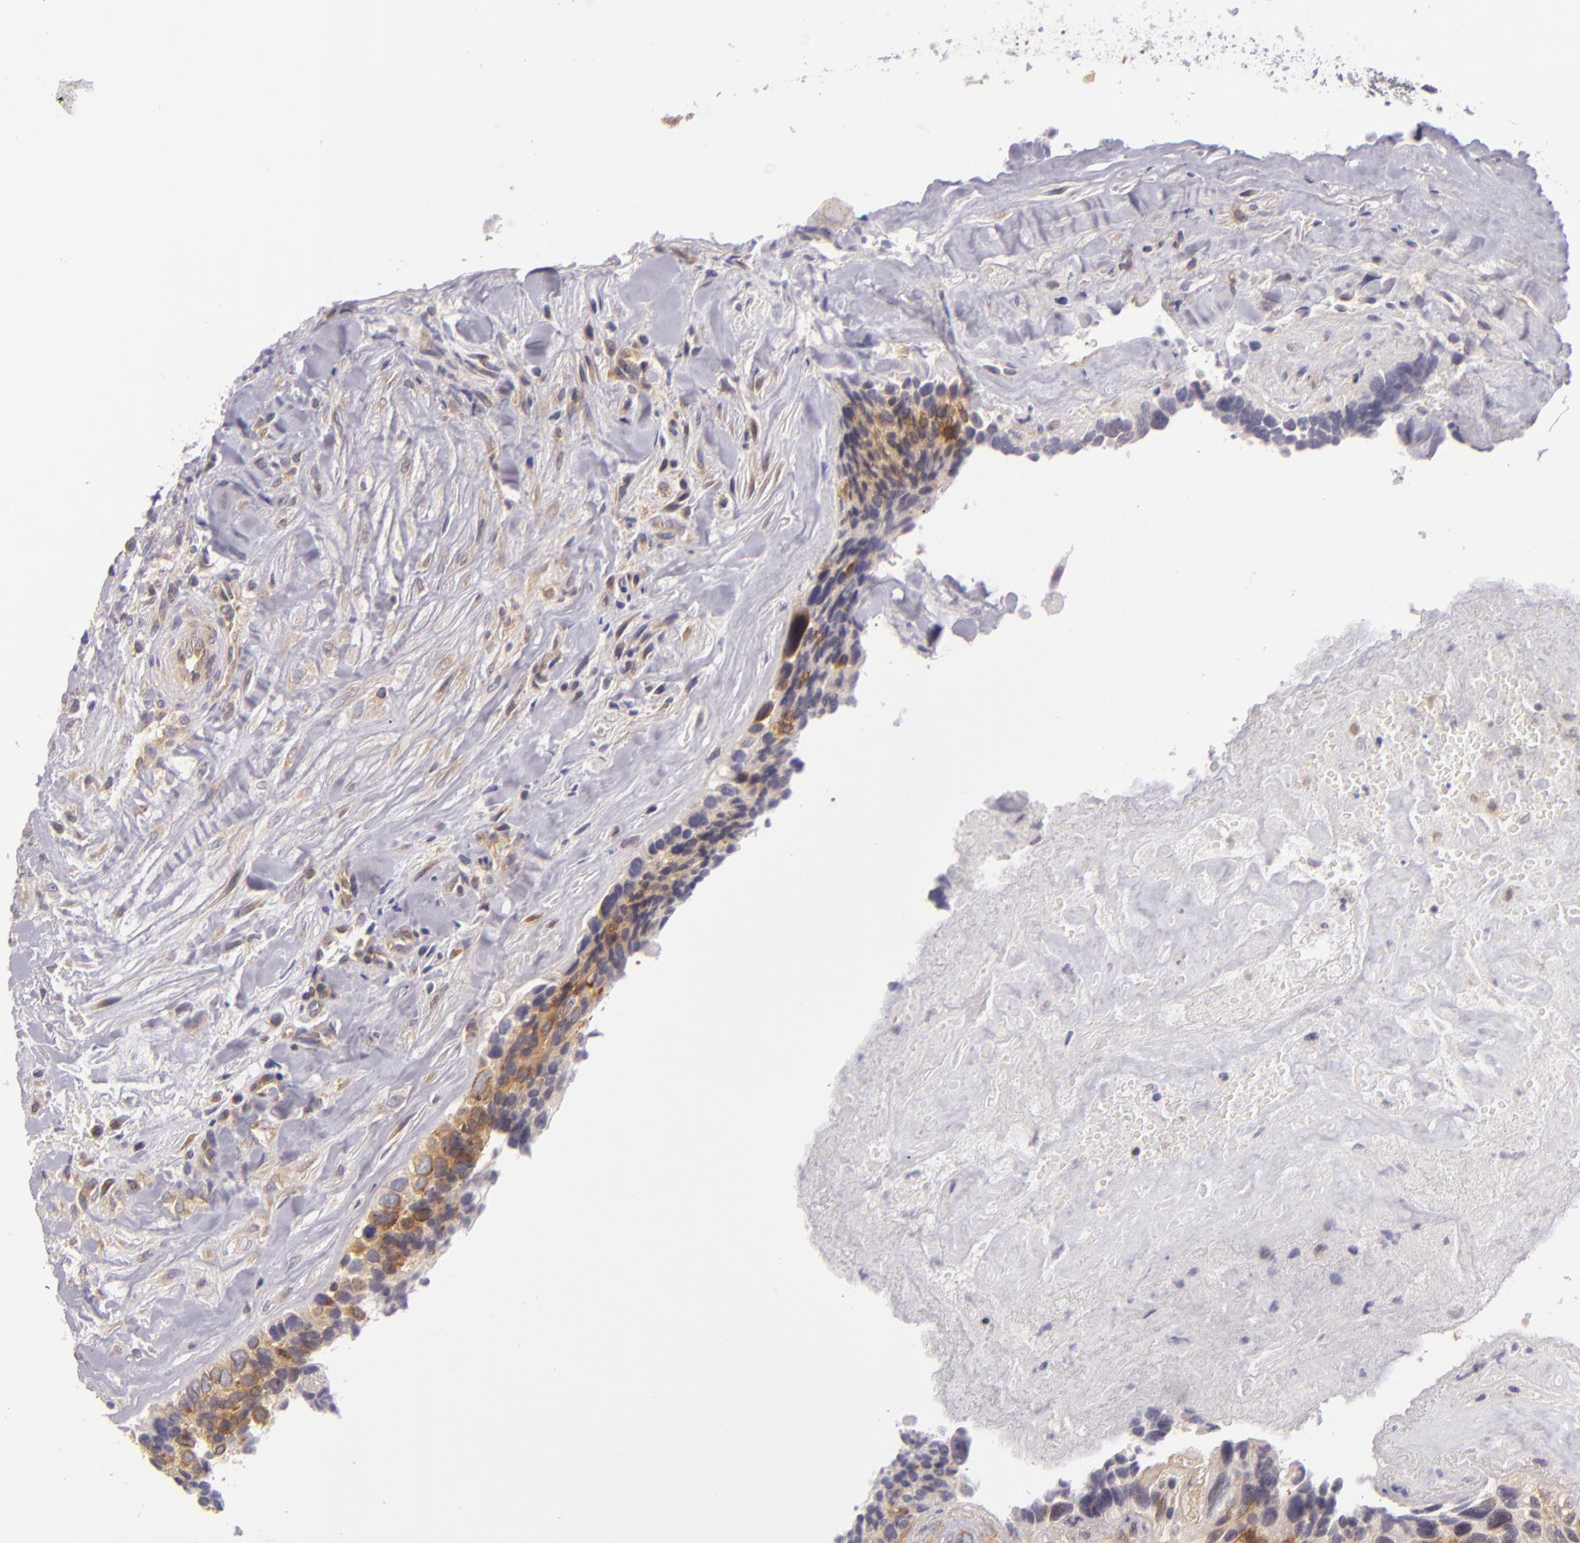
{"staining": {"intensity": "moderate", "quantity": ">75%", "location": "cytoplasmic/membranous"}, "tissue": "breast cancer", "cell_type": "Tumor cells", "image_type": "cancer", "snomed": [{"axis": "morphology", "description": "Neoplasm, malignant, NOS"}, {"axis": "topography", "description": "Breast"}], "caption": "Human breast malignant neoplasm stained with a protein marker displays moderate staining in tumor cells.", "gene": "UPF3B", "patient": {"sex": "female", "age": 50}}